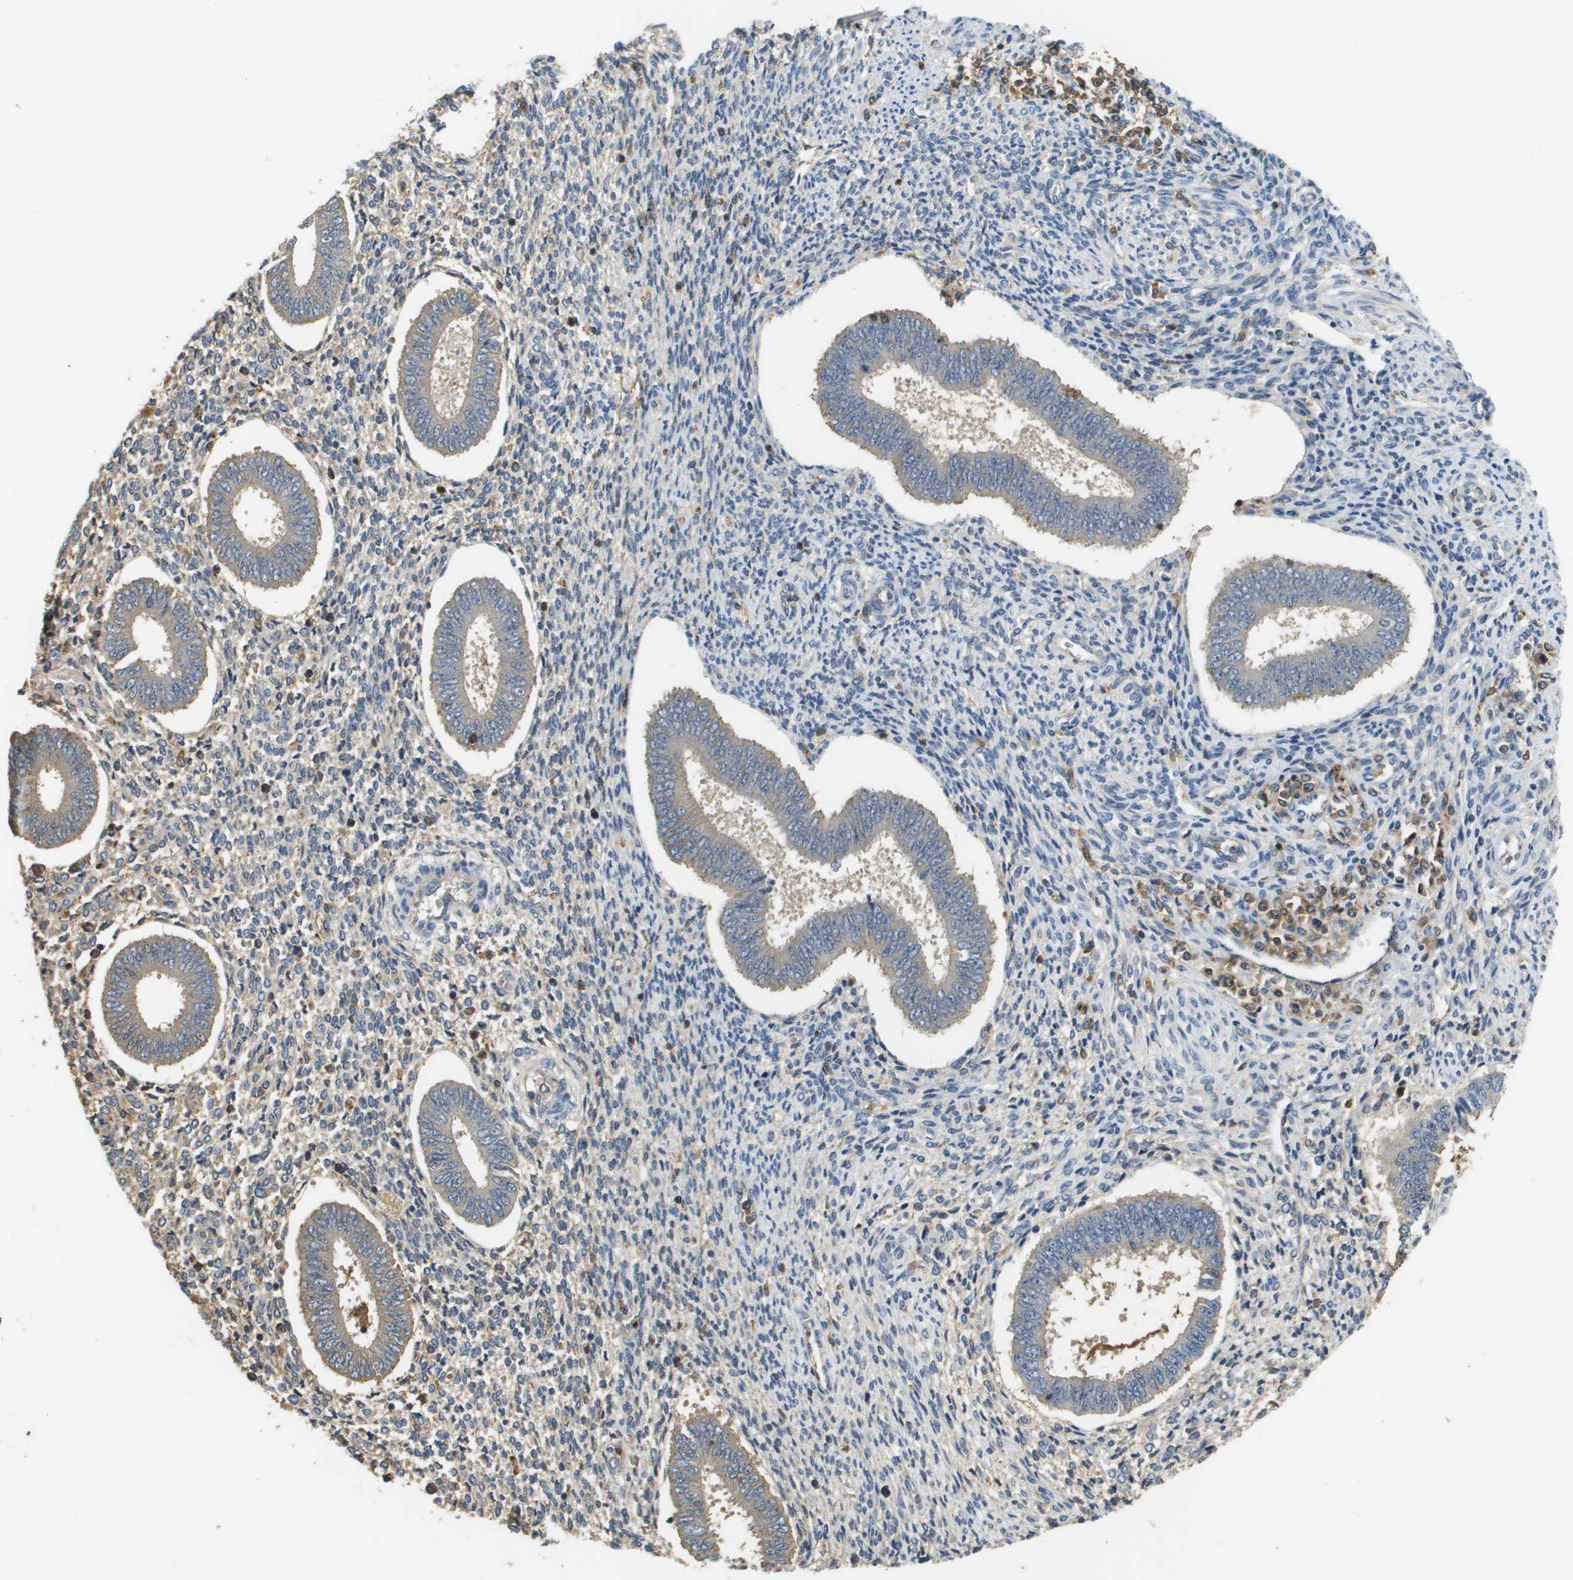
{"staining": {"intensity": "moderate", "quantity": "<25%", "location": "cytoplasmic/membranous"}, "tissue": "endometrium", "cell_type": "Cells in endometrial stroma", "image_type": "normal", "snomed": [{"axis": "morphology", "description": "Normal tissue, NOS"}, {"axis": "topography", "description": "Endometrium"}], "caption": "Immunohistochemistry image of benign endometrium: endometrium stained using IHC demonstrates low levels of moderate protein expression localized specifically in the cytoplasmic/membranous of cells in endometrial stroma, appearing as a cytoplasmic/membranous brown color.", "gene": "SLC16A3", "patient": {"sex": "female", "age": 35}}